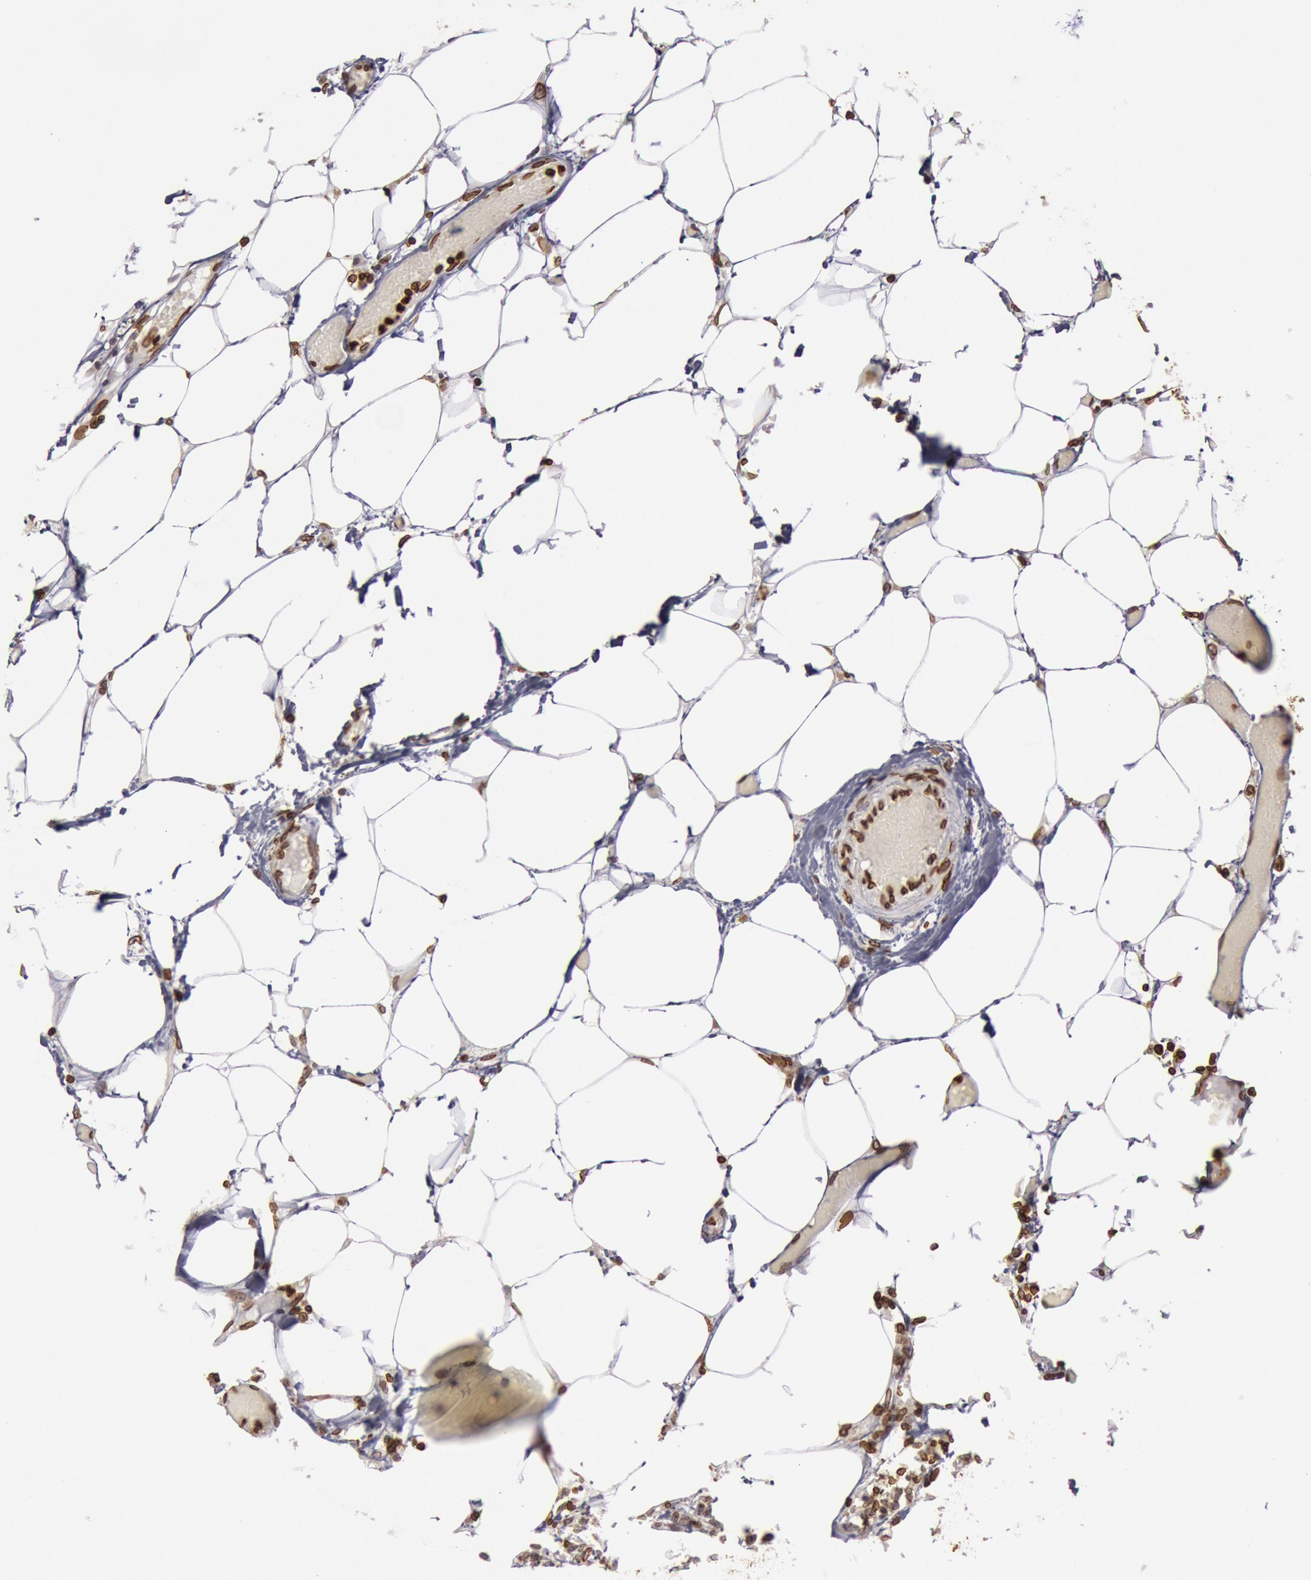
{"staining": {"intensity": "moderate", "quantity": ">75%", "location": "cytoplasmic/membranous,nuclear"}, "tissue": "lymphoma", "cell_type": "Tumor cells", "image_type": "cancer", "snomed": [{"axis": "morphology", "description": "Malignant lymphoma, non-Hodgkin's type, High grade"}, {"axis": "topography", "description": "Colon"}], "caption": "The photomicrograph reveals a brown stain indicating the presence of a protein in the cytoplasmic/membranous and nuclear of tumor cells in lymphoma. The staining was performed using DAB, with brown indicating positive protein expression. Nuclei are stained blue with hematoxylin.", "gene": "SUN2", "patient": {"sex": "male", "age": 82}}